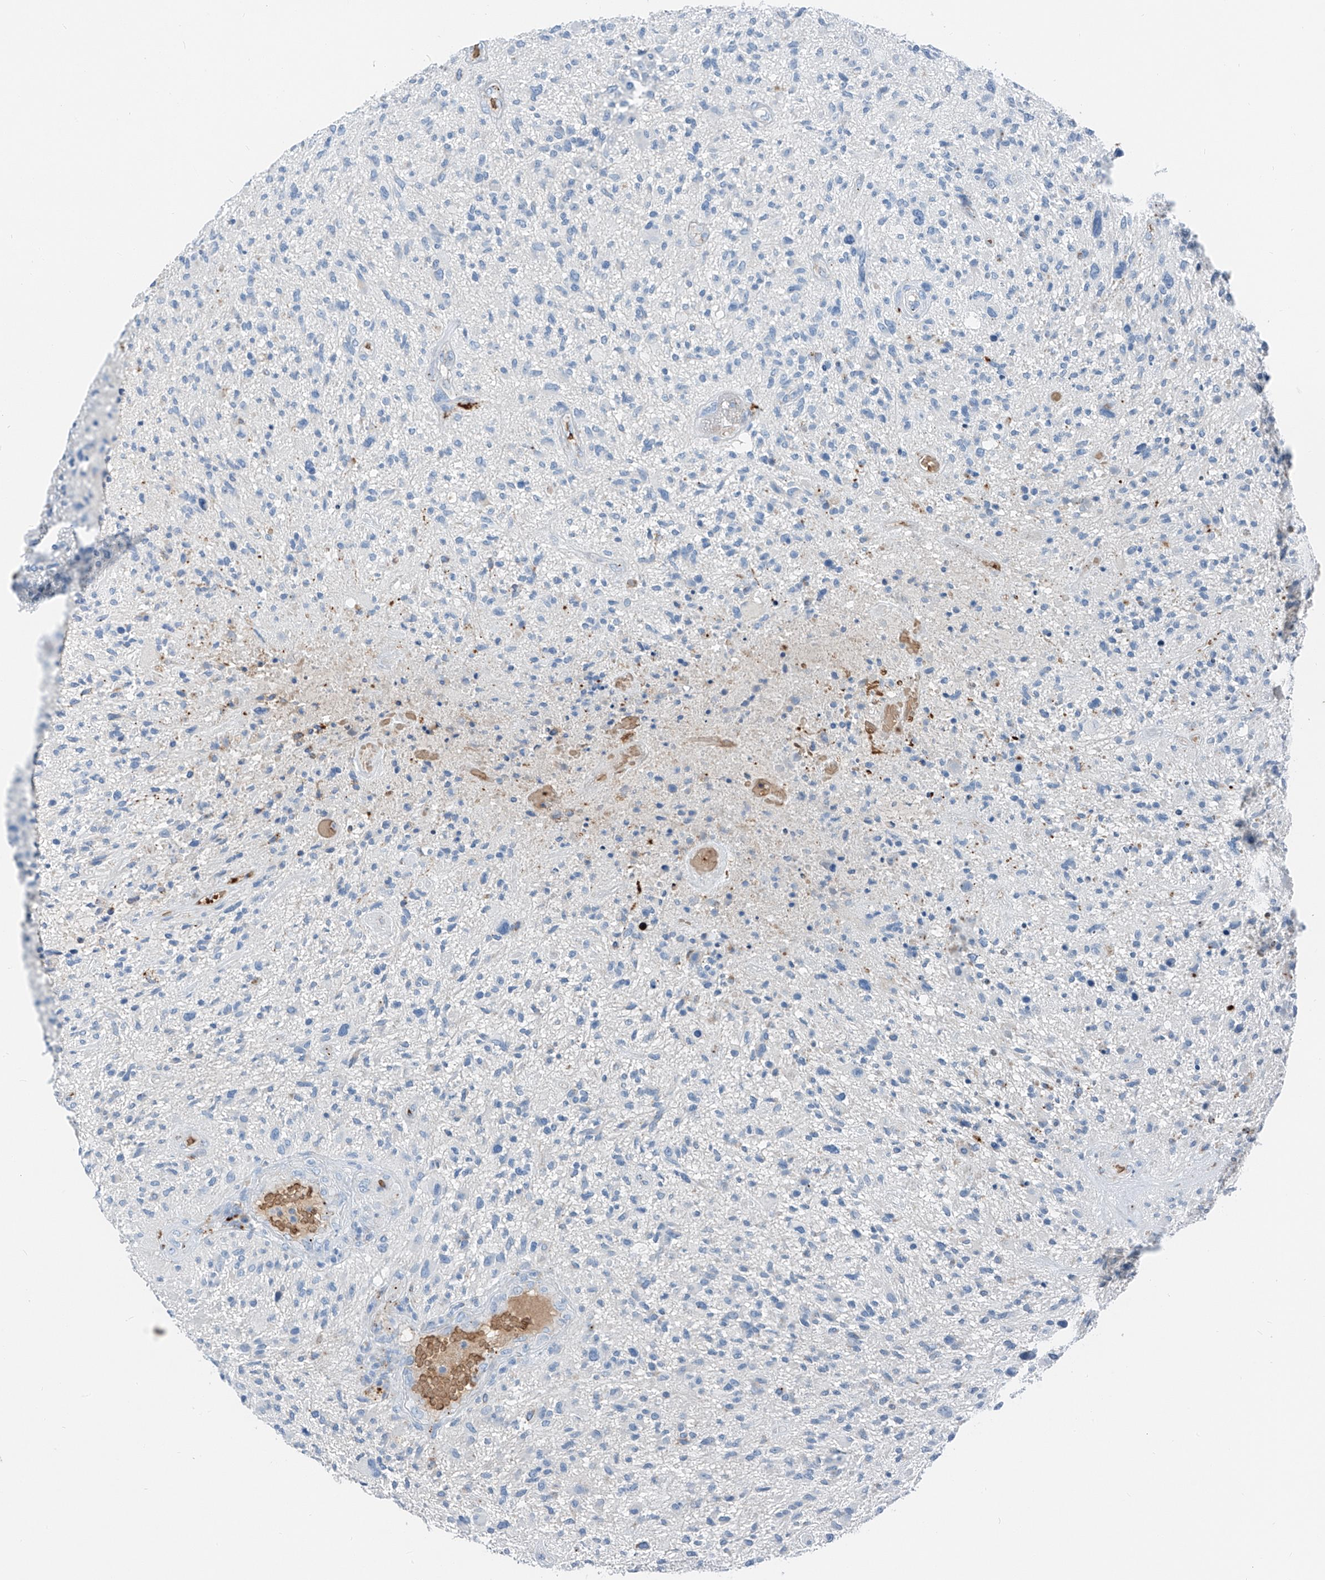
{"staining": {"intensity": "negative", "quantity": "none", "location": "none"}, "tissue": "glioma", "cell_type": "Tumor cells", "image_type": "cancer", "snomed": [{"axis": "morphology", "description": "Glioma, malignant, High grade"}, {"axis": "topography", "description": "Brain"}], "caption": "This is an immunohistochemistry photomicrograph of human glioma. There is no positivity in tumor cells.", "gene": "PRSS23", "patient": {"sex": "male", "age": 47}}